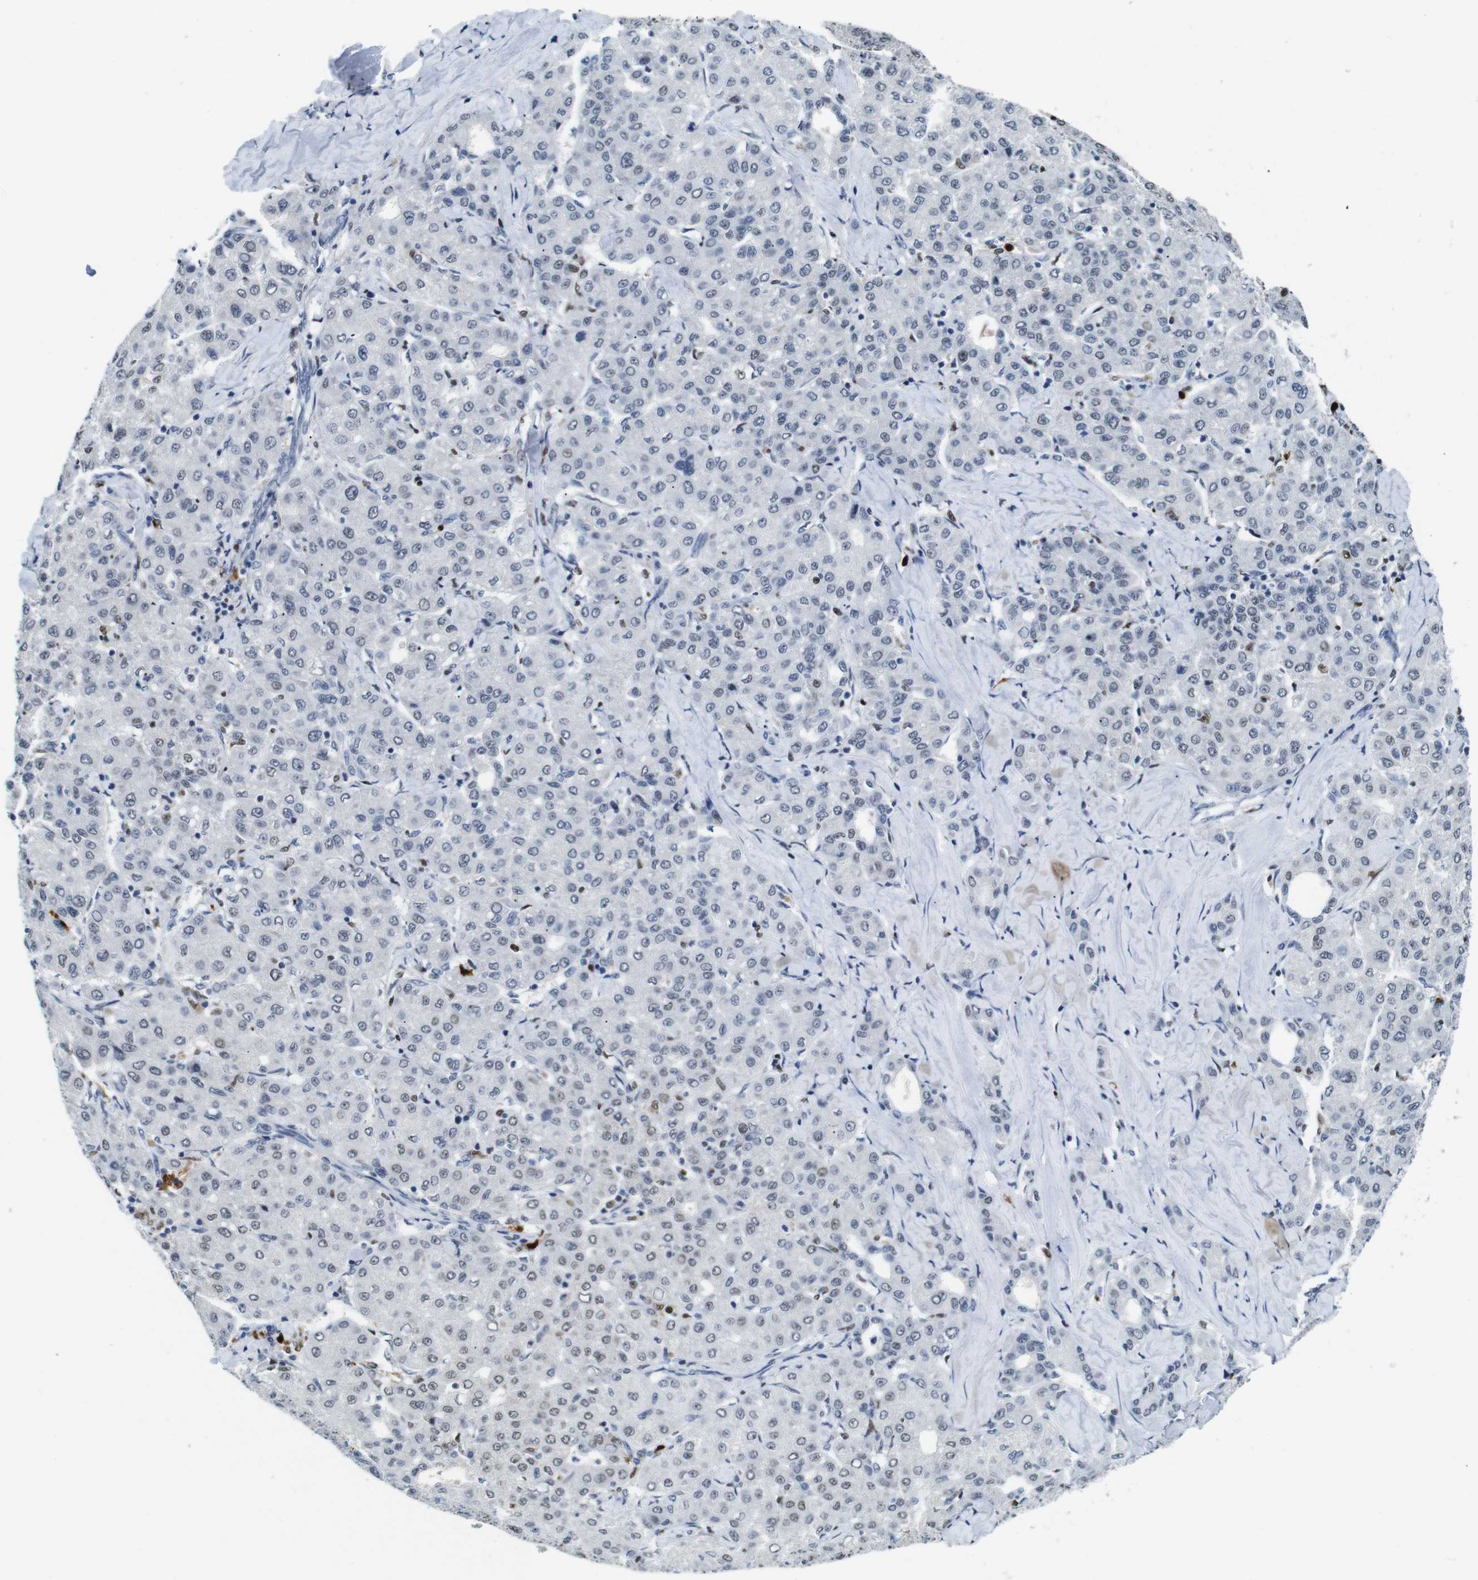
{"staining": {"intensity": "weak", "quantity": "<25%", "location": "nuclear"}, "tissue": "liver cancer", "cell_type": "Tumor cells", "image_type": "cancer", "snomed": [{"axis": "morphology", "description": "Carcinoma, Hepatocellular, NOS"}, {"axis": "topography", "description": "Liver"}], "caption": "A micrograph of hepatocellular carcinoma (liver) stained for a protein reveals no brown staining in tumor cells.", "gene": "IRF8", "patient": {"sex": "male", "age": 65}}